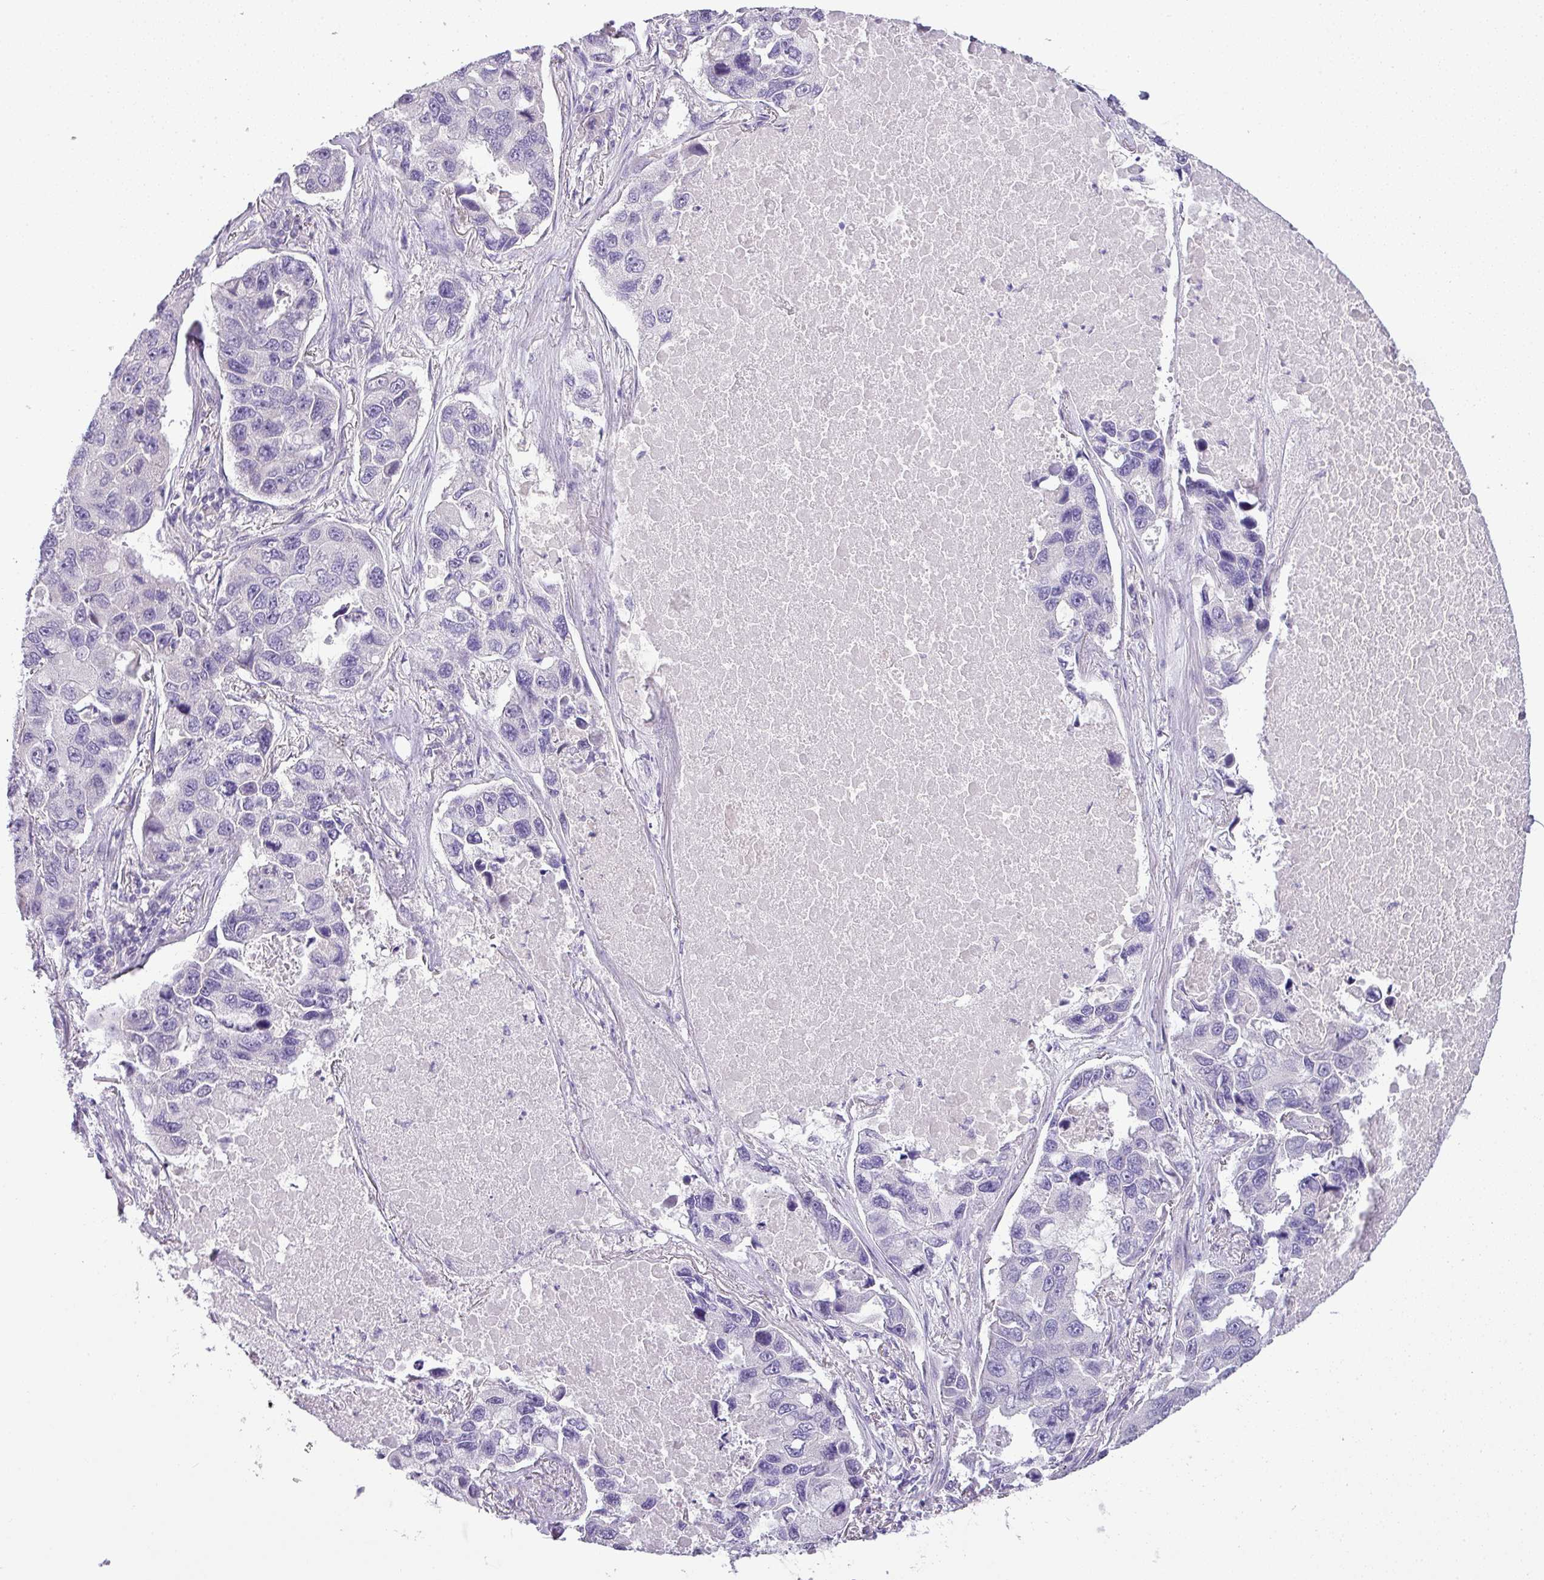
{"staining": {"intensity": "negative", "quantity": "none", "location": "none"}, "tissue": "lung cancer", "cell_type": "Tumor cells", "image_type": "cancer", "snomed": [{"axis": "morphology", "description": "Adenocarcinoma, NOS"}, {"axis": "topography", "description": "Lung"}], "caption": "IHC of human lung cancer shows no staining in tumor cells. (Stains: DAB immunohistochemistry with hematoxylin counter stain, Microscopy: brightfield microscopy at high magnification).", "gene": "ENSG00000273748", "patient": {"sex": "male", "age": 64}}